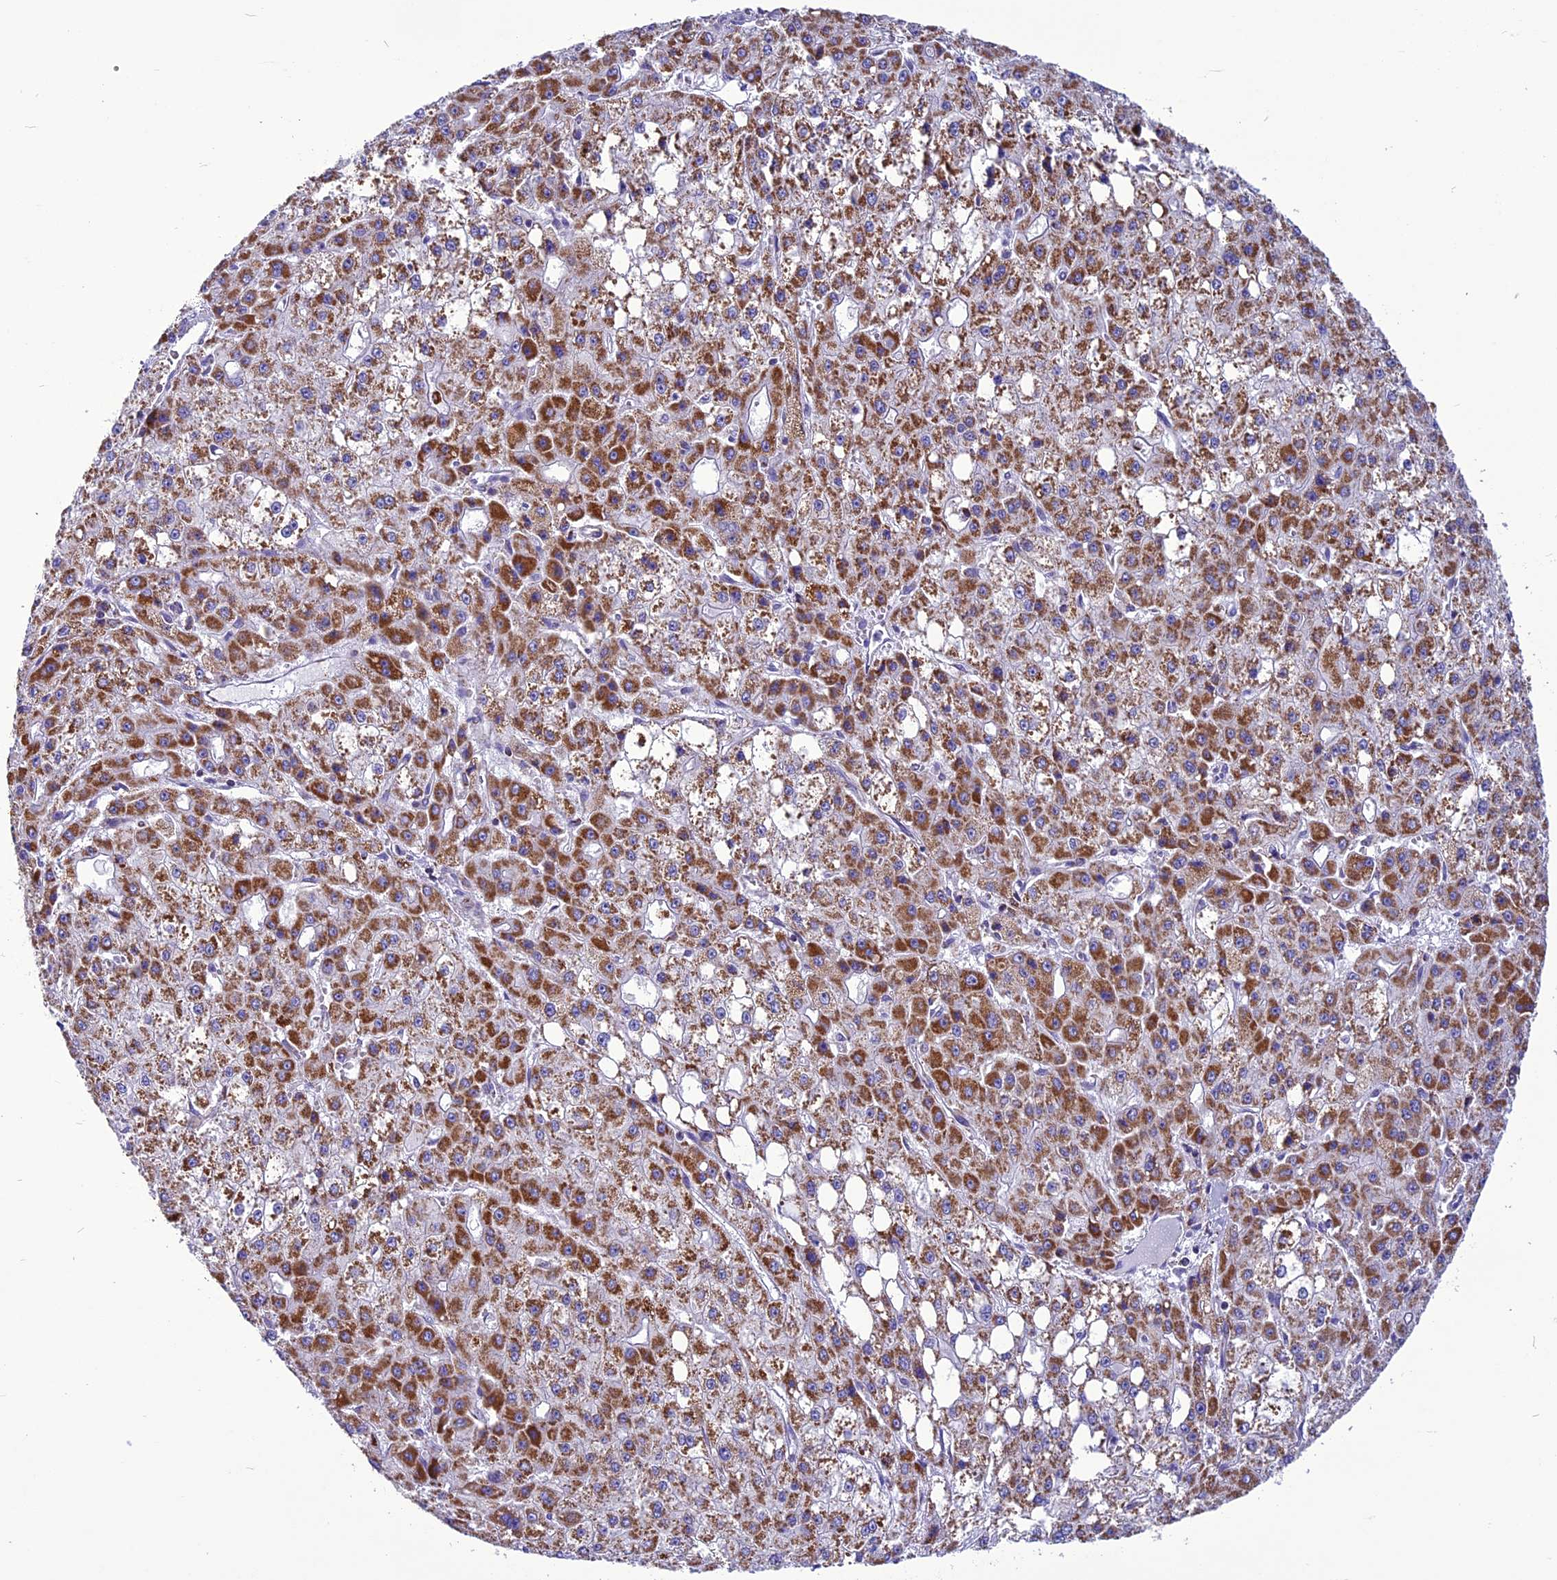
{"staining": {"intensity": "moderate", "quantity": ">75%", "location": "cytoplasmic/membranous"}, "tissue": "liver cancer", "cell_type": "Tumor cells", "image_type": "cancer", "snomed": [{"axis": "morphology", "description": "Carcinoma, Hepatocellular, NOS"}, {"axis": "topography", "description": "Liver"}], "caption": "Tumor cells exhibit moderate cytoplasmic/membranous staining in about >75% of cells in hepatocellular carcinoma (liver).", "gene": "ICA1L", "patient": {"sex": "male", "age": 47}}